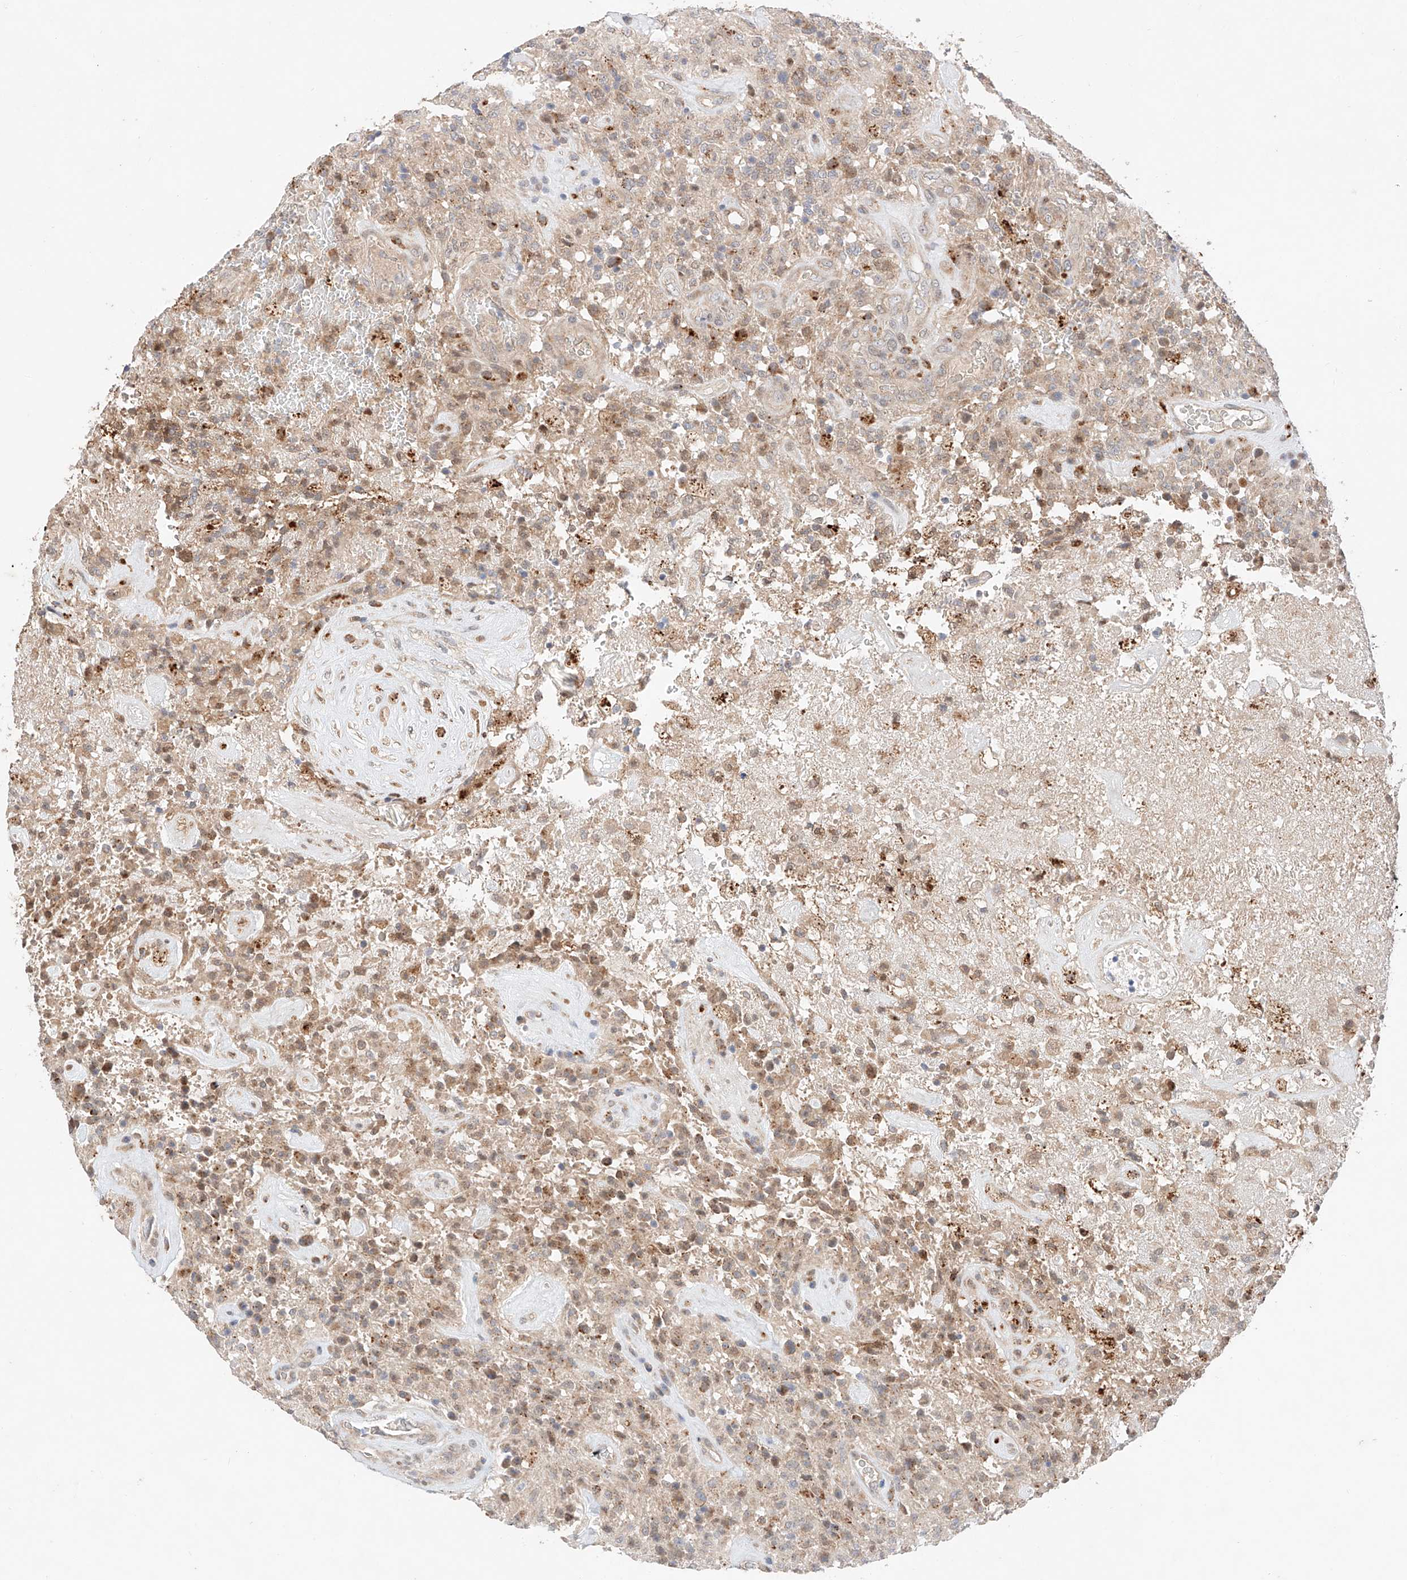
{"staining": {"intensity": "weak", "quantity": "25%-75%", "location": "cytoplasmic/membranous"}, "tissue": "glioma", "cell_type": "Tumor cells", "image_type": "cancer", "snomed": [{"axis": "morphology", "description": "Glioma, malignant, High grade"}, {"axis": "topography", "description": "Brain"}], "caption": "About 25%-75% of tumor cells in human malignant glioma (high-grade) demonstrate weak cytoplasmic/membranous protein positivity as visualized by brown immunohistochemical staining.", "gene": "GCNT1", "patient": {"sex": "female", "age": 57}}